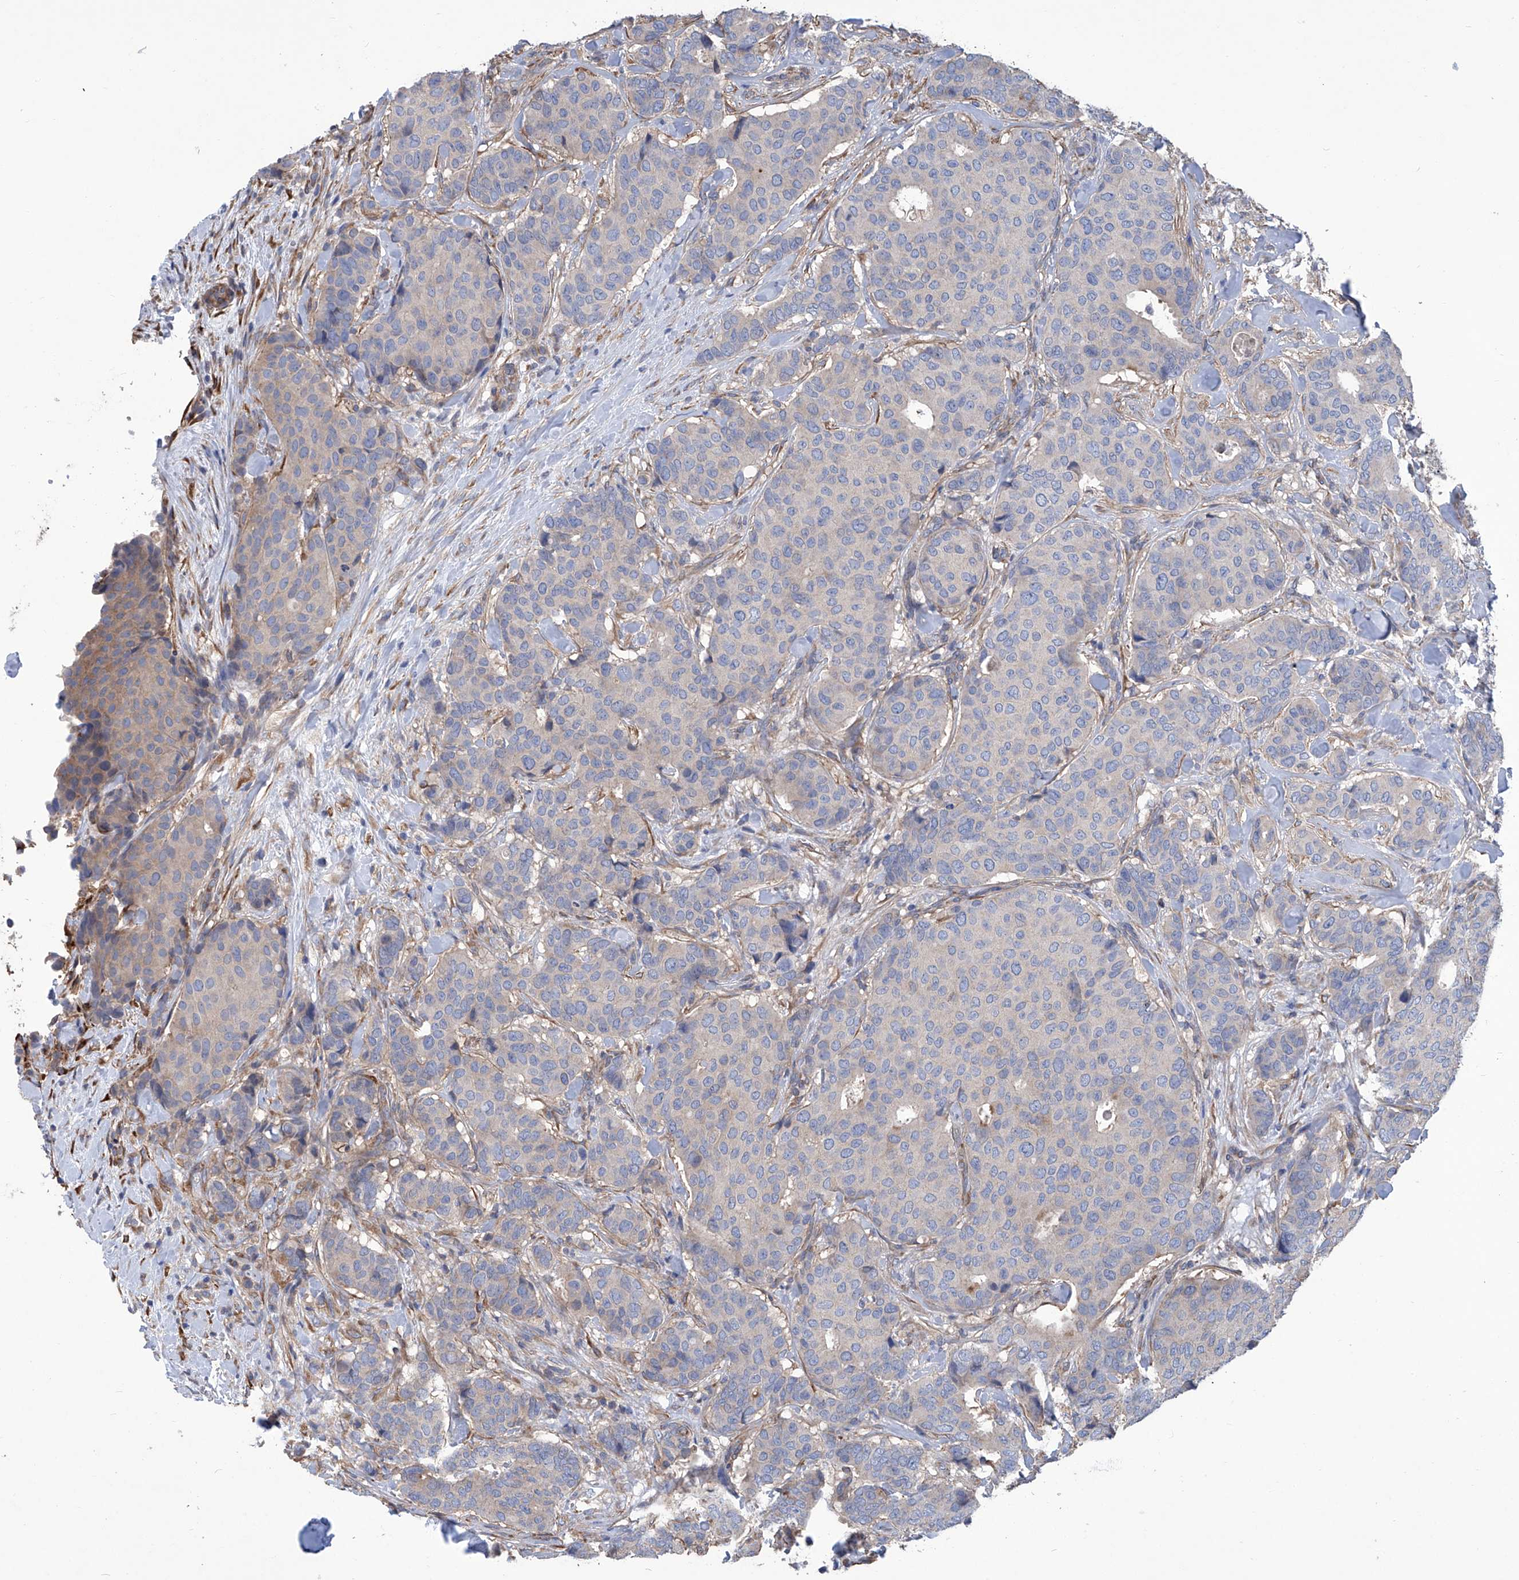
{"staining": {"intensity": "negative", "quantity": "none", "location": "none"}, "tissue": "breast cancer", "cell_type": "Tumor cells", "image_type": "cancer", "snomed": [{"axis": "morphology", "description": "Duct carcinoma"}, {"axis": "topography", "description": "Breast"}], "caption": "This is an immunohistochemistry micrograph of human breast cancer. There is no expression in tumor cells.", "gene": "SMS", "patient": {"sex": "female", "age": 75}}